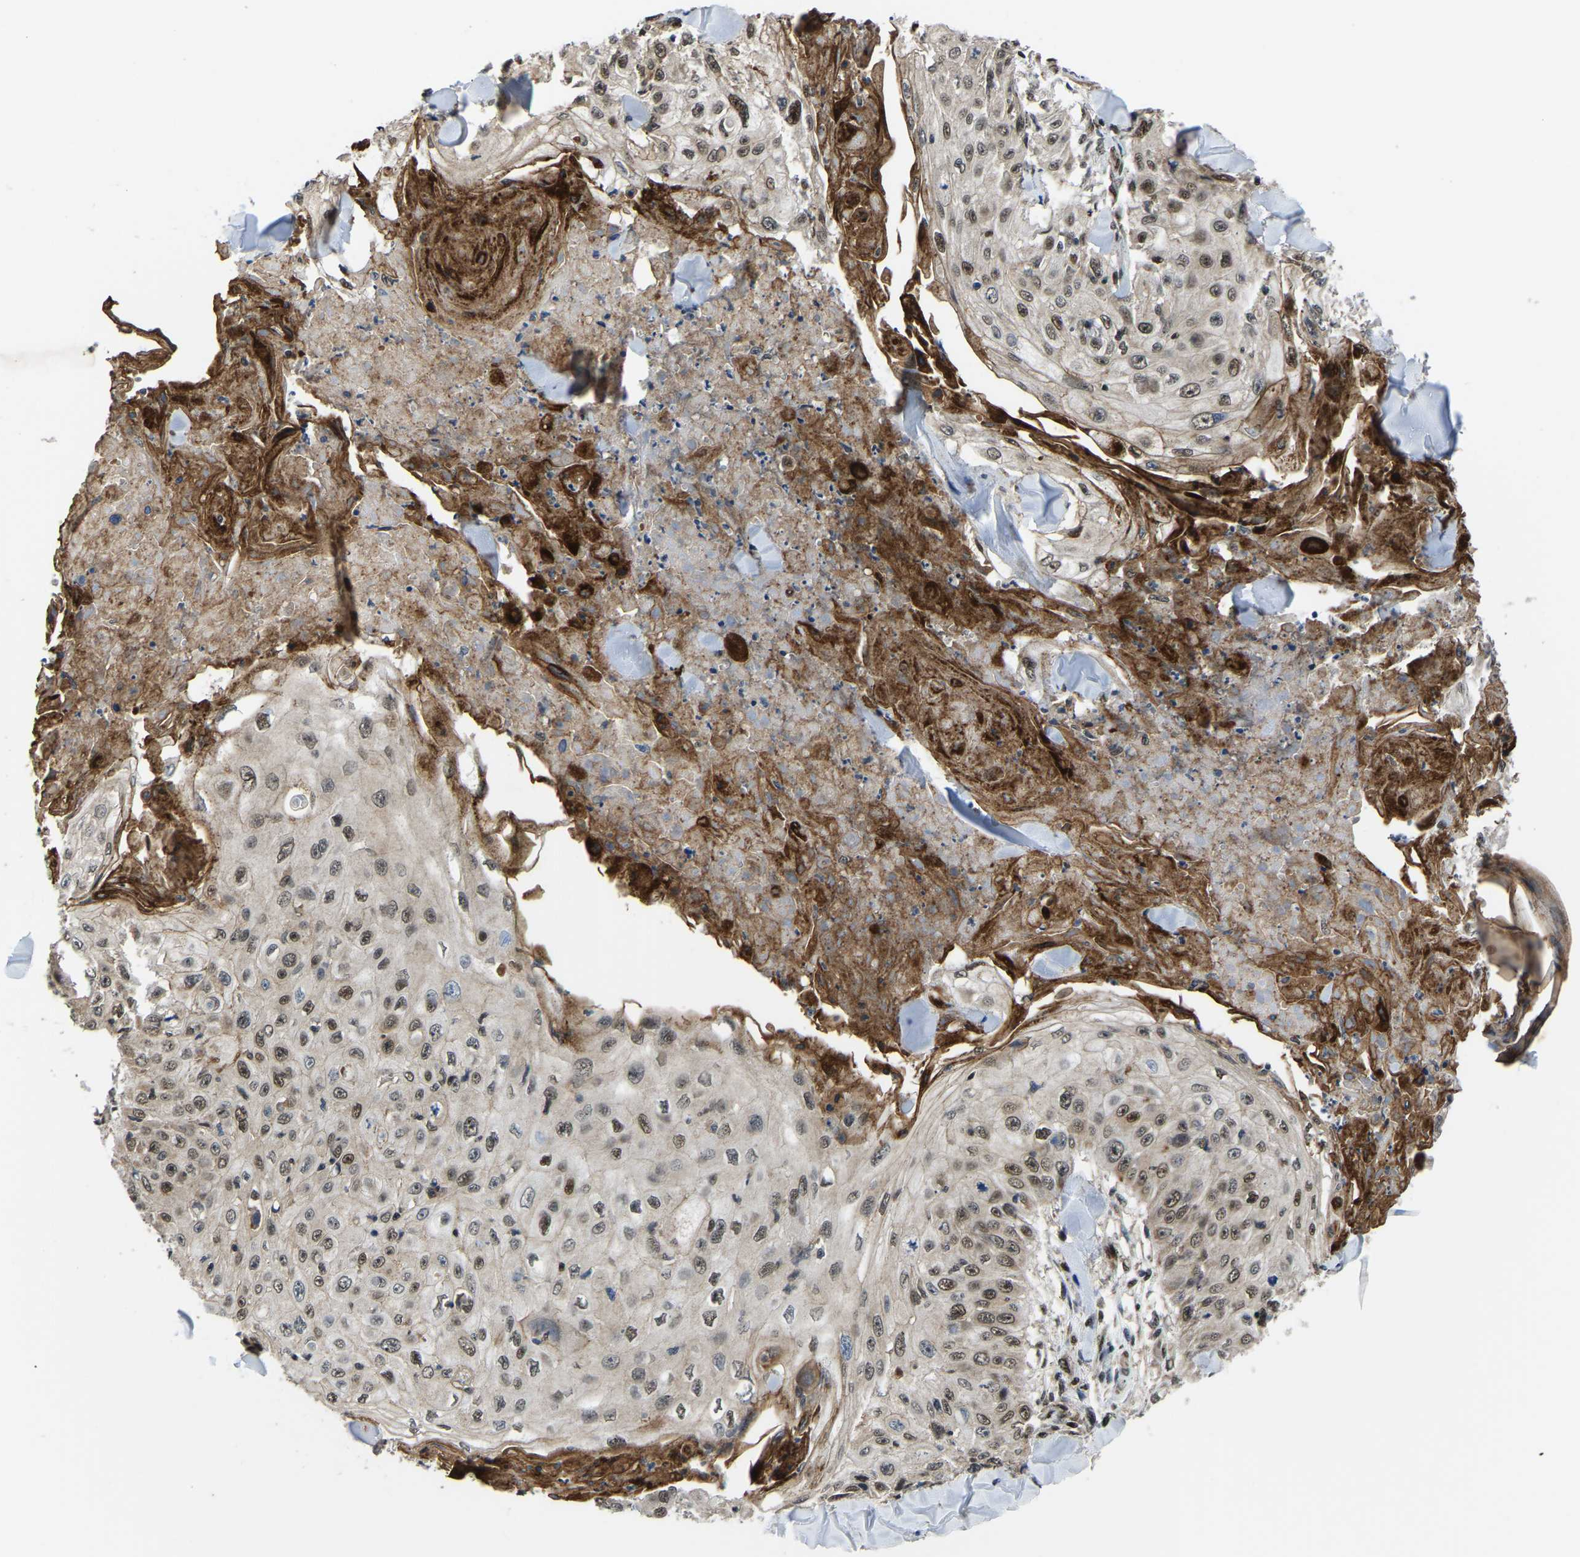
{"staining": {"intensity": "weak", "quantity": ">75%", "location": "nuclear"}, "tissue": "skin cancer", "cell_type": "Tumor cells", "image_type": "cancer", "snomed": [{"axis": "morphology", "description": "Squamous cell carcinoma, NOS"}, {"axis": "topography", "description": "Skin"}], "caption": "A micrograph of human skin cancer stained for a protein reveals weak nuclear brown staining in tumor cells.", "gene": "DFFA", "patient": {"sex": "male", "age": 86}}